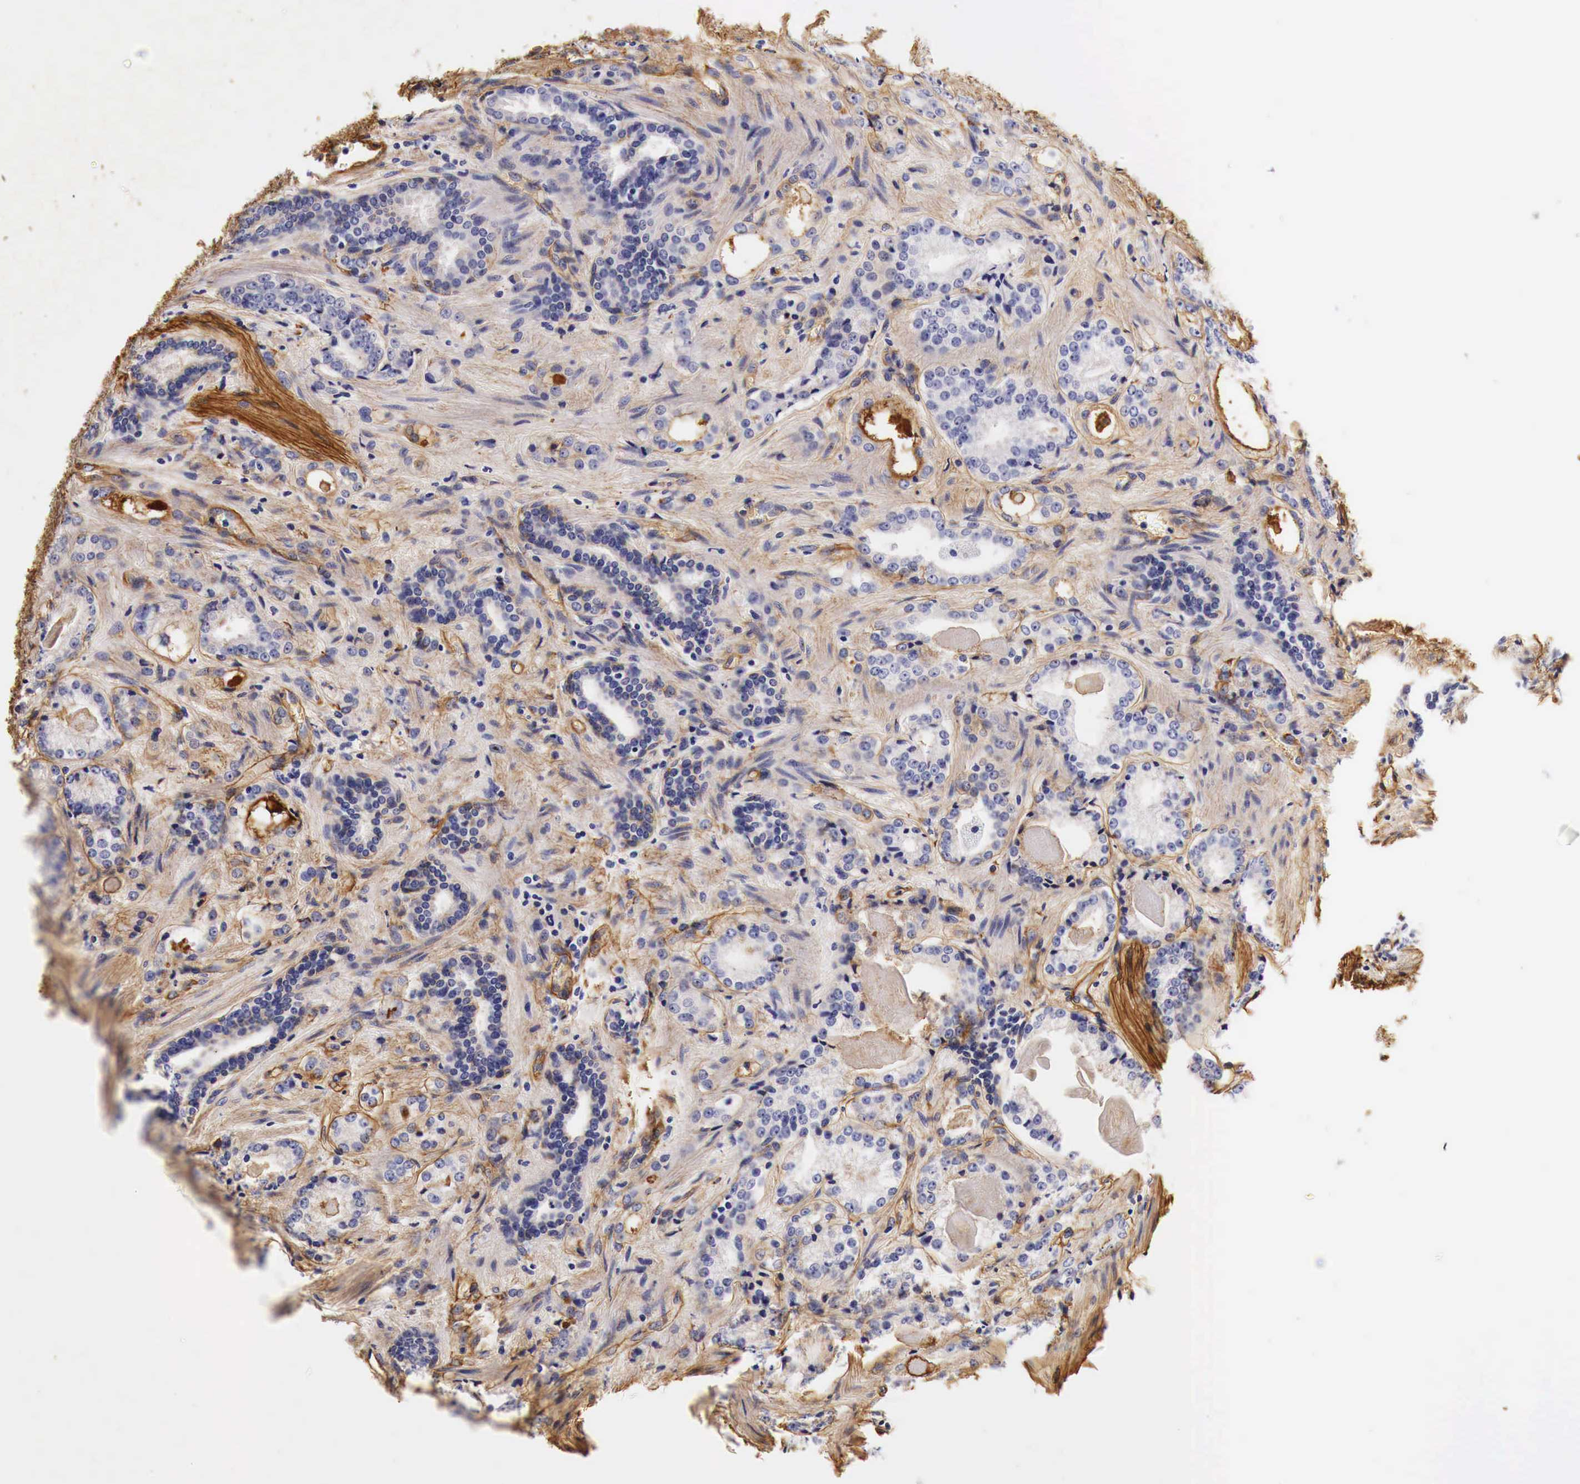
{"staining": {"intensity": "negative", "quantity": "none", "location": "none"}, "tissue": "prostate cancer", "cell_type": "Tumor cells", "image_type": "cancer", "snomed": [{"axis": "morphology", "description": "Adenocarcinoma, Medium grade"}, {"axis": "topography", "description": "Prostate"}], "caption": "A histopathology image of human prostate medium-grade adenocarcinoma is negative for staining in tumor cells.", "gene": "LAMB2", "patient": {"sex": "male", "age": 68}}